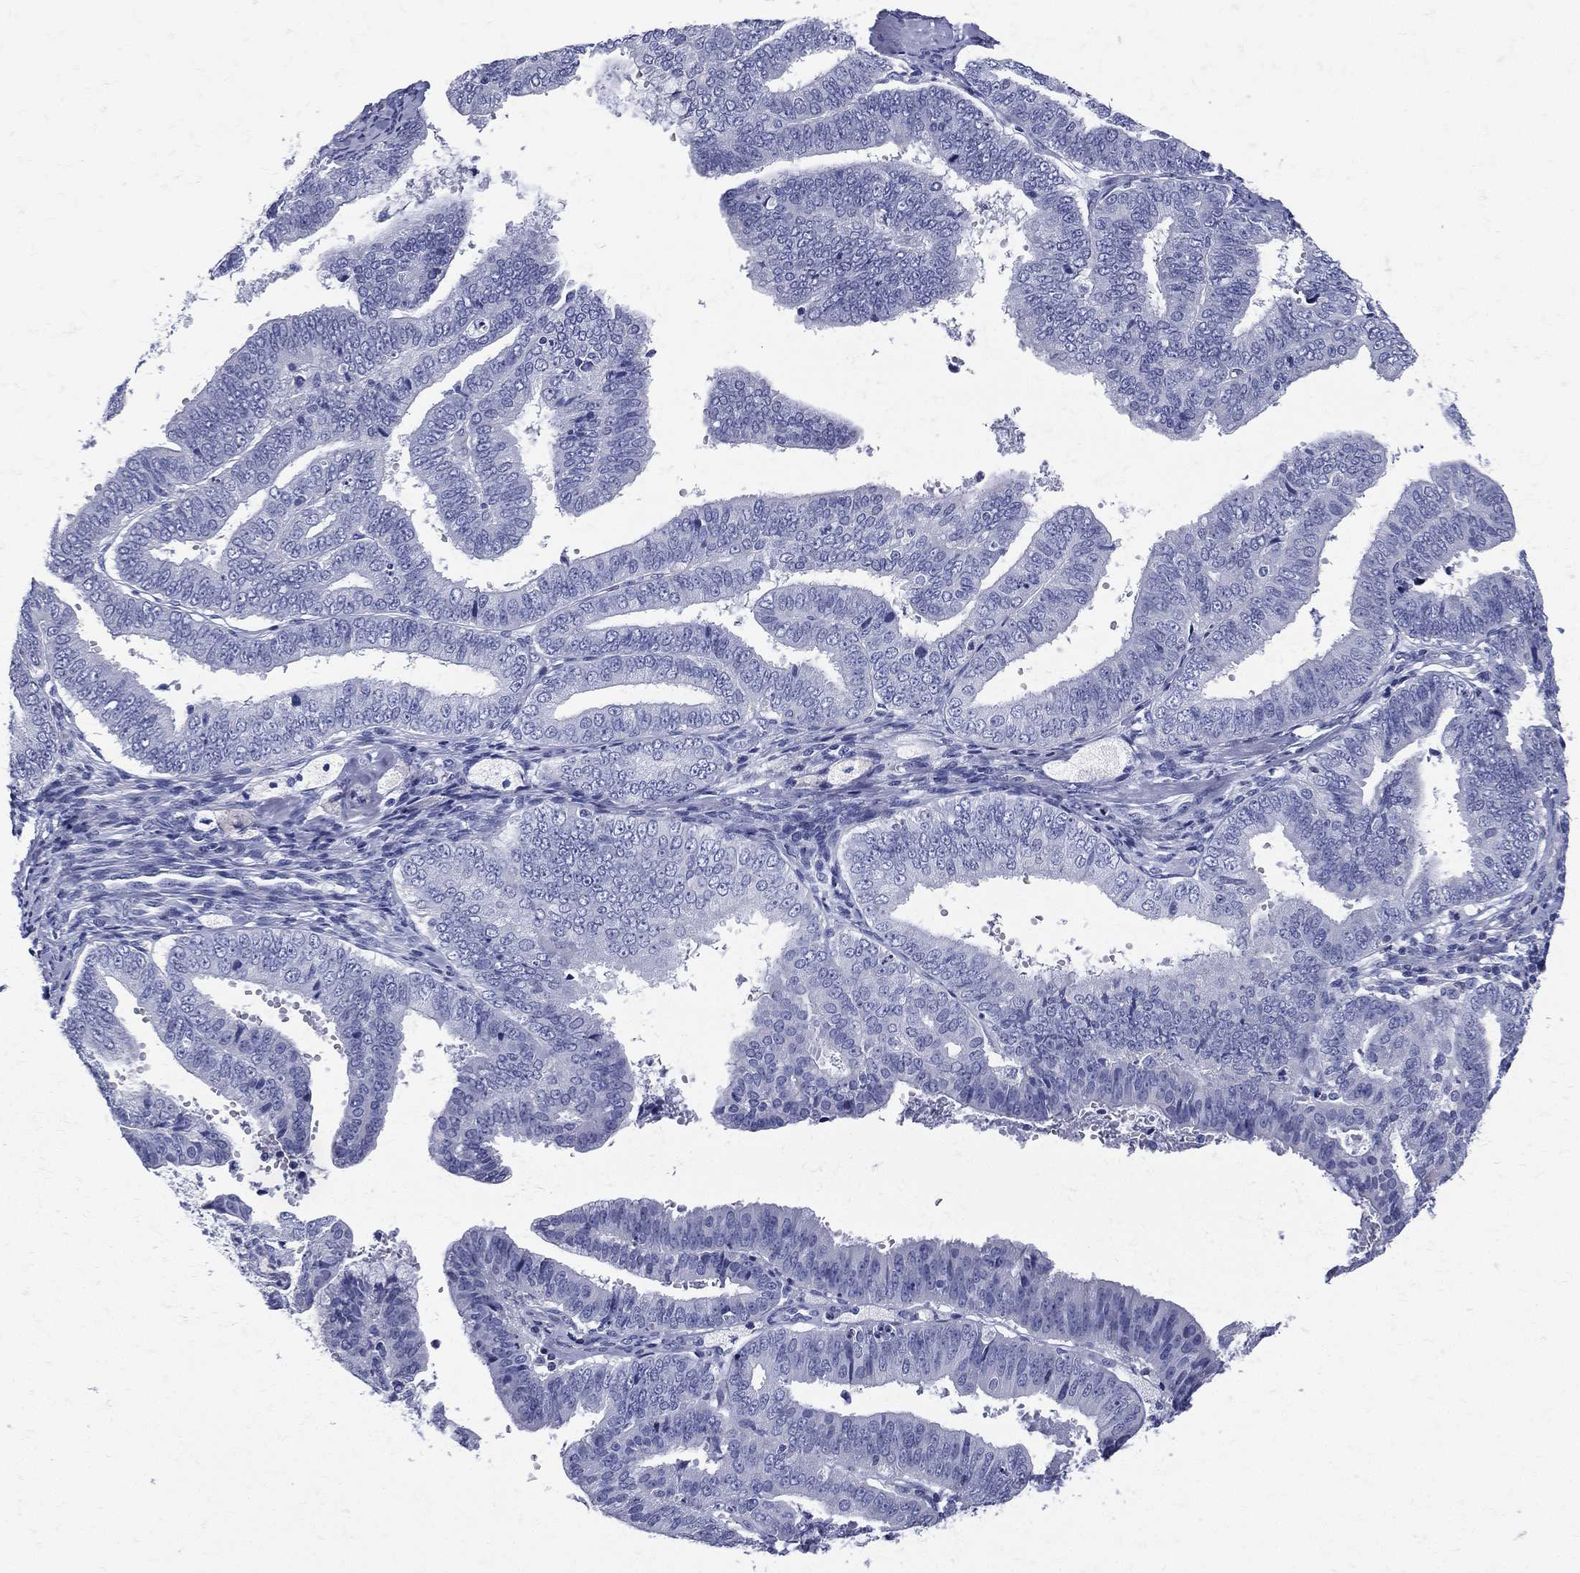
{"staining": {"intensity": "negative", "quantity": "none", "location": "none"}, "tissue": "endometrial cancer", "cell_type": "Tumor cells", "image_type": "cancer", "snomed": [{"axis": "morphology", "description": "Adenocarcinoma, NOS"}, {"axis": "topography", "description": "Endometrium"}], "caption": "This is an IHC image of endometrial cancer (adenocarcinoma). There is no expression in tumor cells.", "gene": "ETNPPL", "patient": {"sex": "female", "age": 63}}